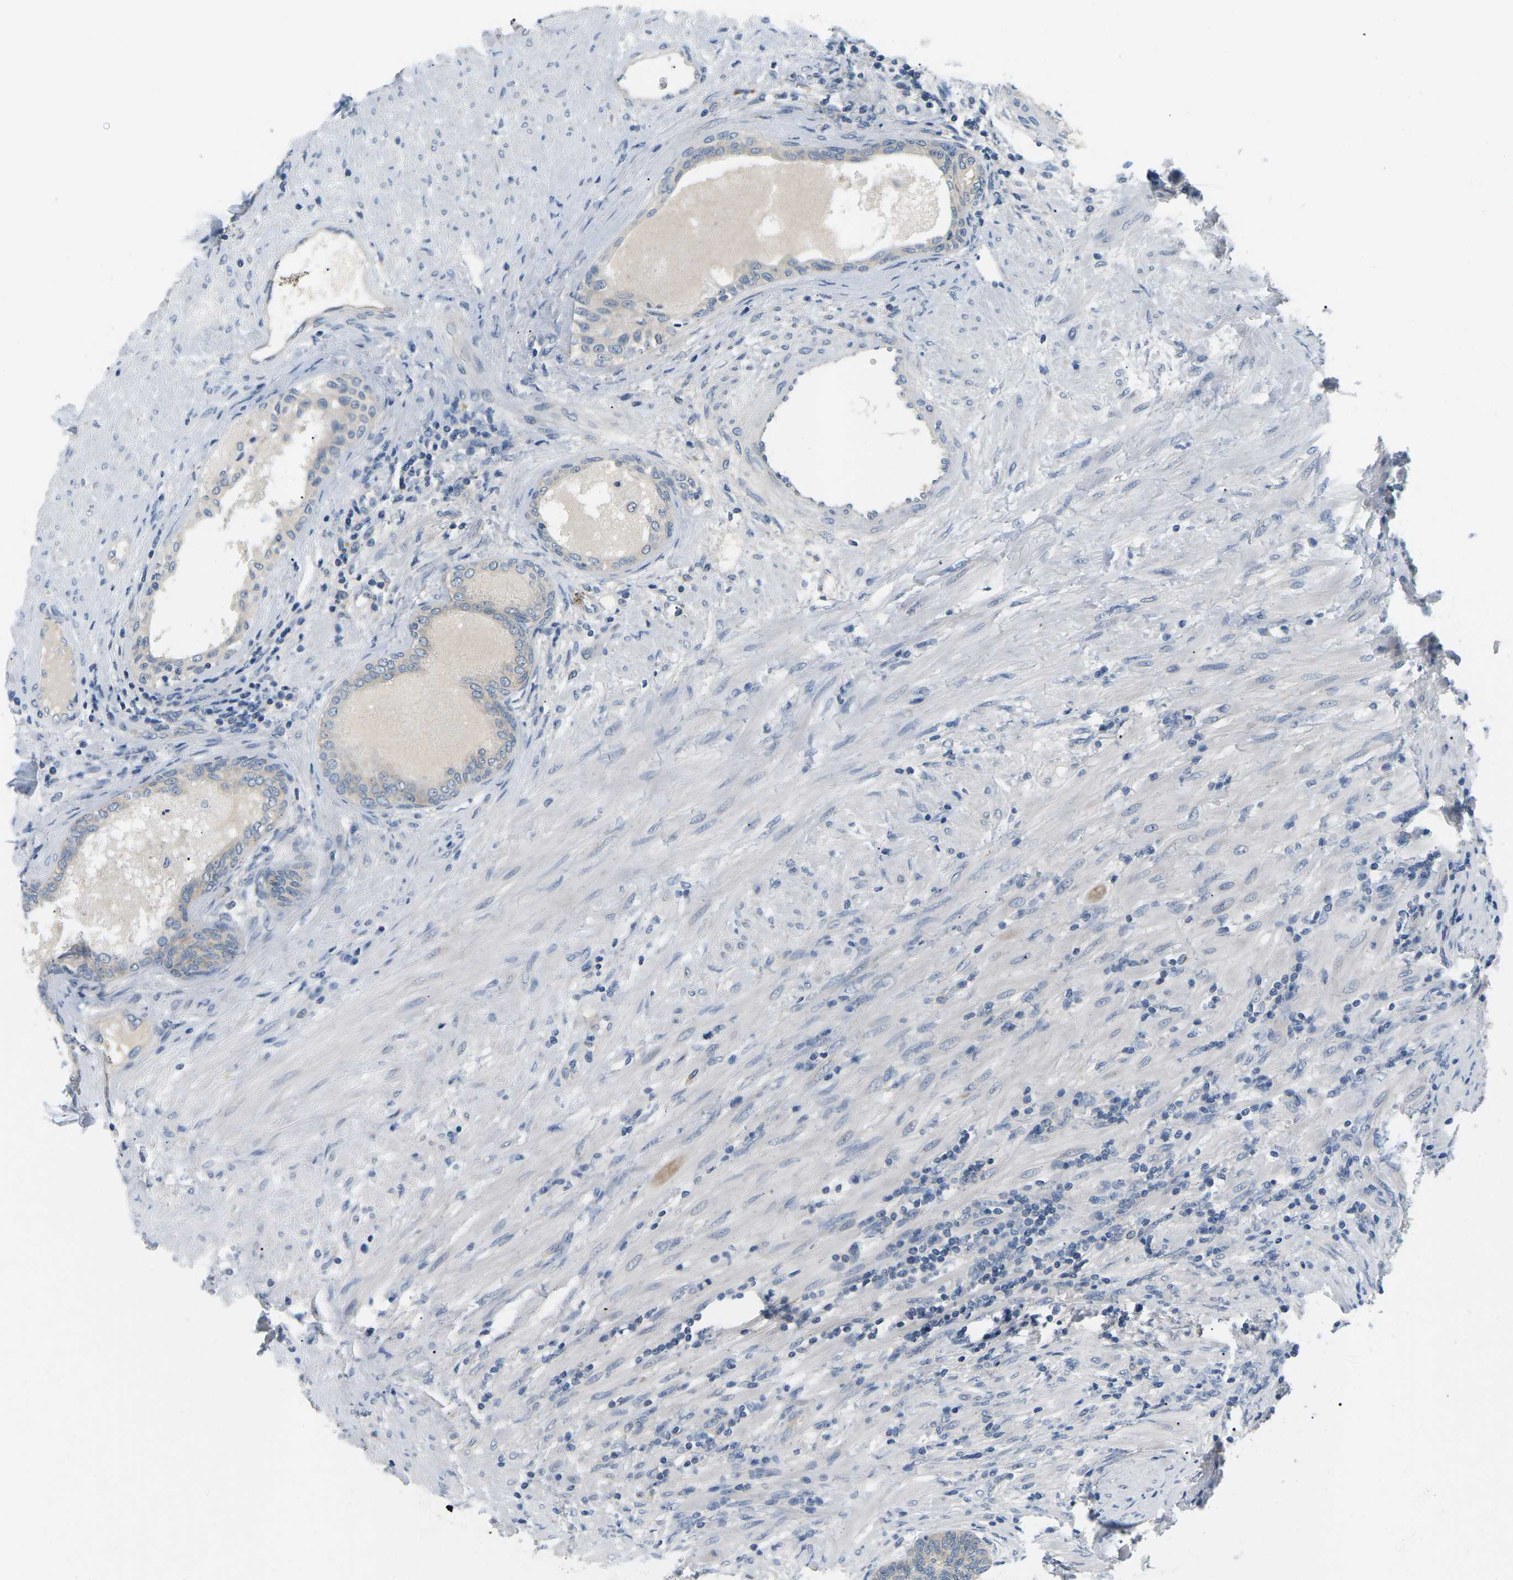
{"staining": {"intensity": "negative", "quantity": "none", "location": "none"}, "tissue": "prostate", "cell_type": "Glandular cells", "image_type": "normal", "snomed": [{"axis": "morphology", "description": "Normal tissue, NOS"}, {"axis": "topography", "description": "Prostate"}], "caption": "Protein analysis of normal prostate demonstrates no significant expression in glandular cells. (DAB (3,3'-diaminobenzidine) immunohistochemistry (IHC) with hematoxylin counter stain).", "gene": "EVA1C", "patient": {"sex": "male", "age": 76}}